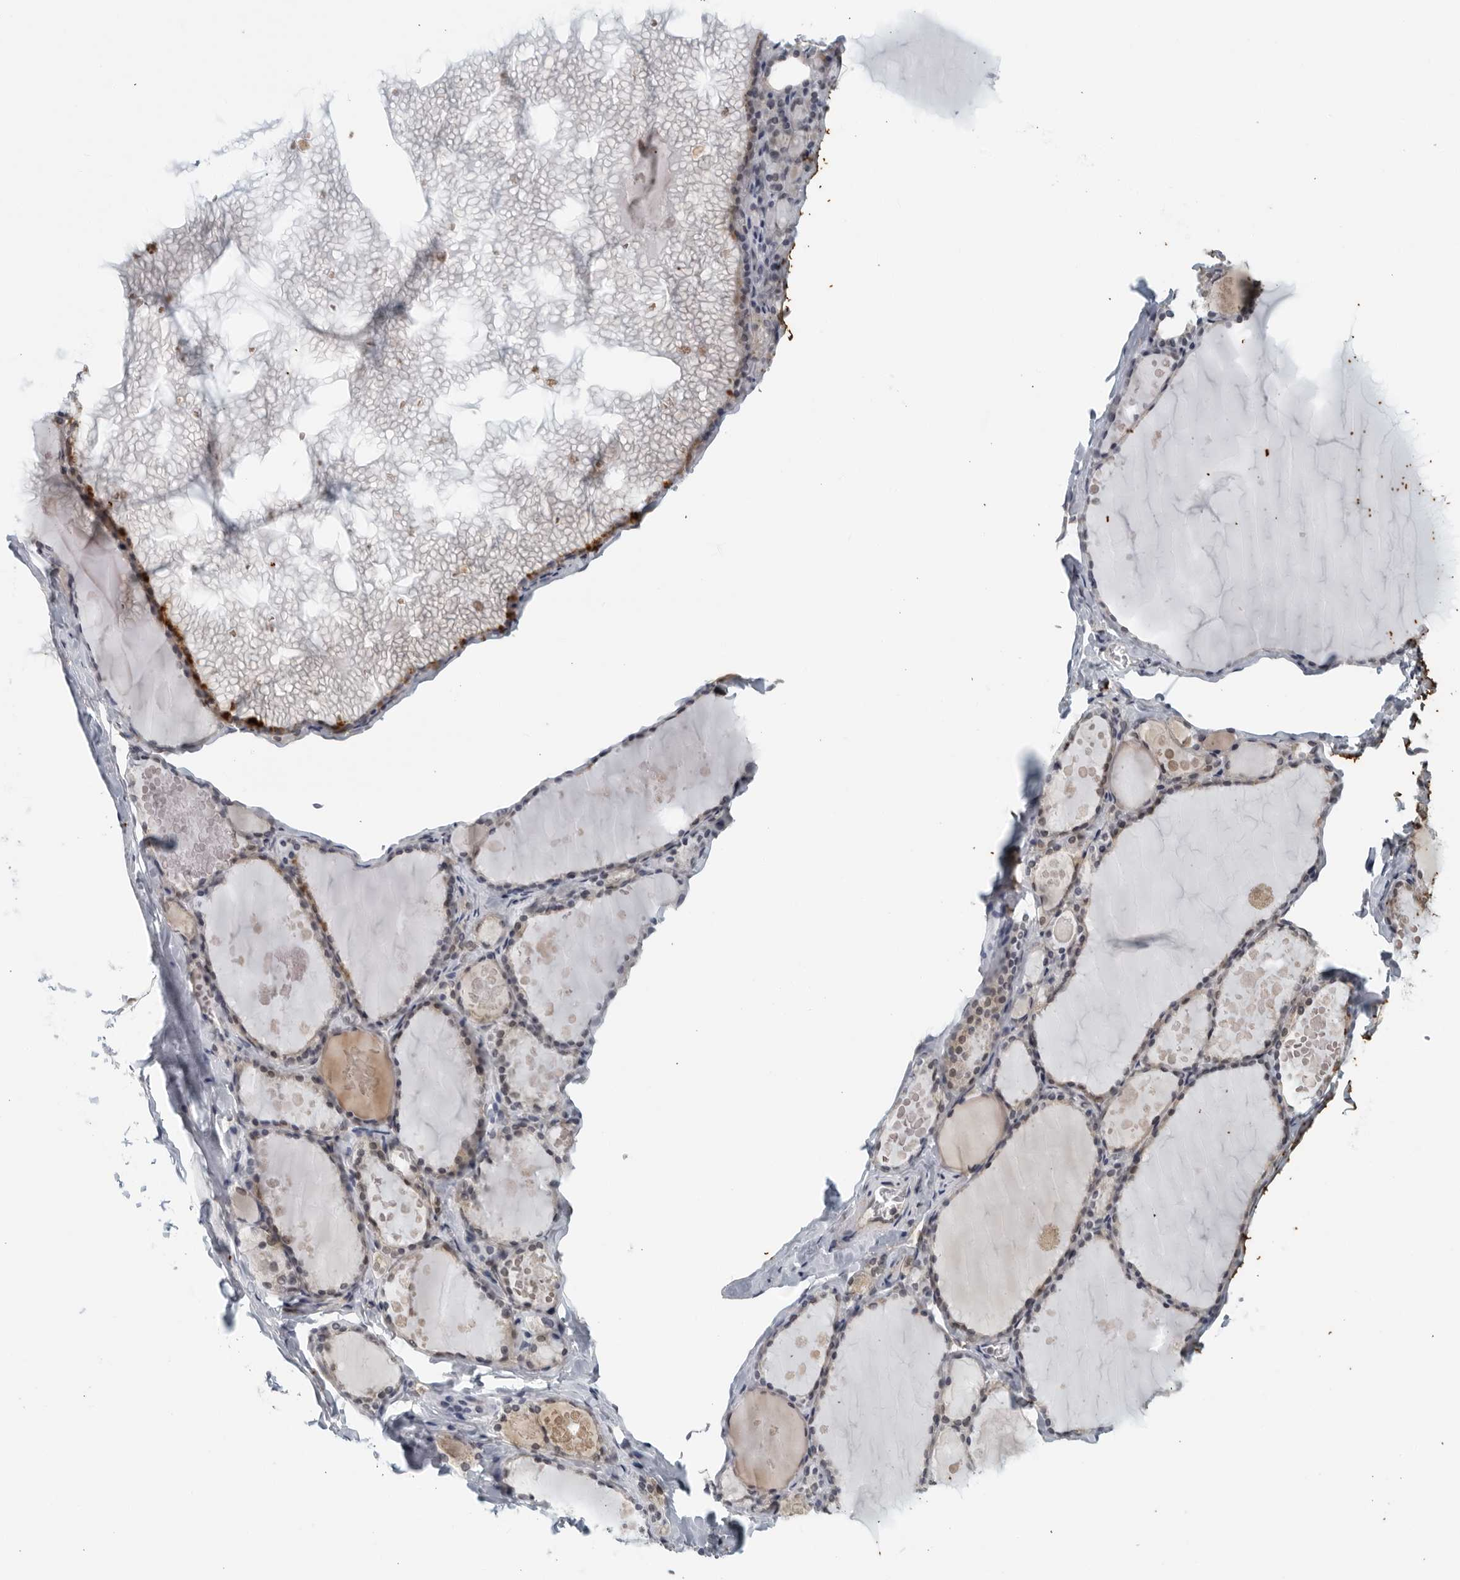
{"staining": {"intensity": "moderate", "quantity": "25%-75%", "location": "cytoplasmic/membranous,nuclear"}, "tissue": "thyroid gland", "cell_type": "Glandular cells", "image_type": "normal", "snomed": [{"axis": "morphology", "description": "Normal tissue, NOS"}, {"axis": "topography", "description": "Thyroid gland"}], "caption": "About 25%-75% of glandular cells in unremarkable human thyroid gland show moderate cytoplasmic/membranous,nuclear protein staining as visualized by brown immunohistochemical staining.", "gene": "RC3H1", "patient": {"sex": "male", "age": 56}}